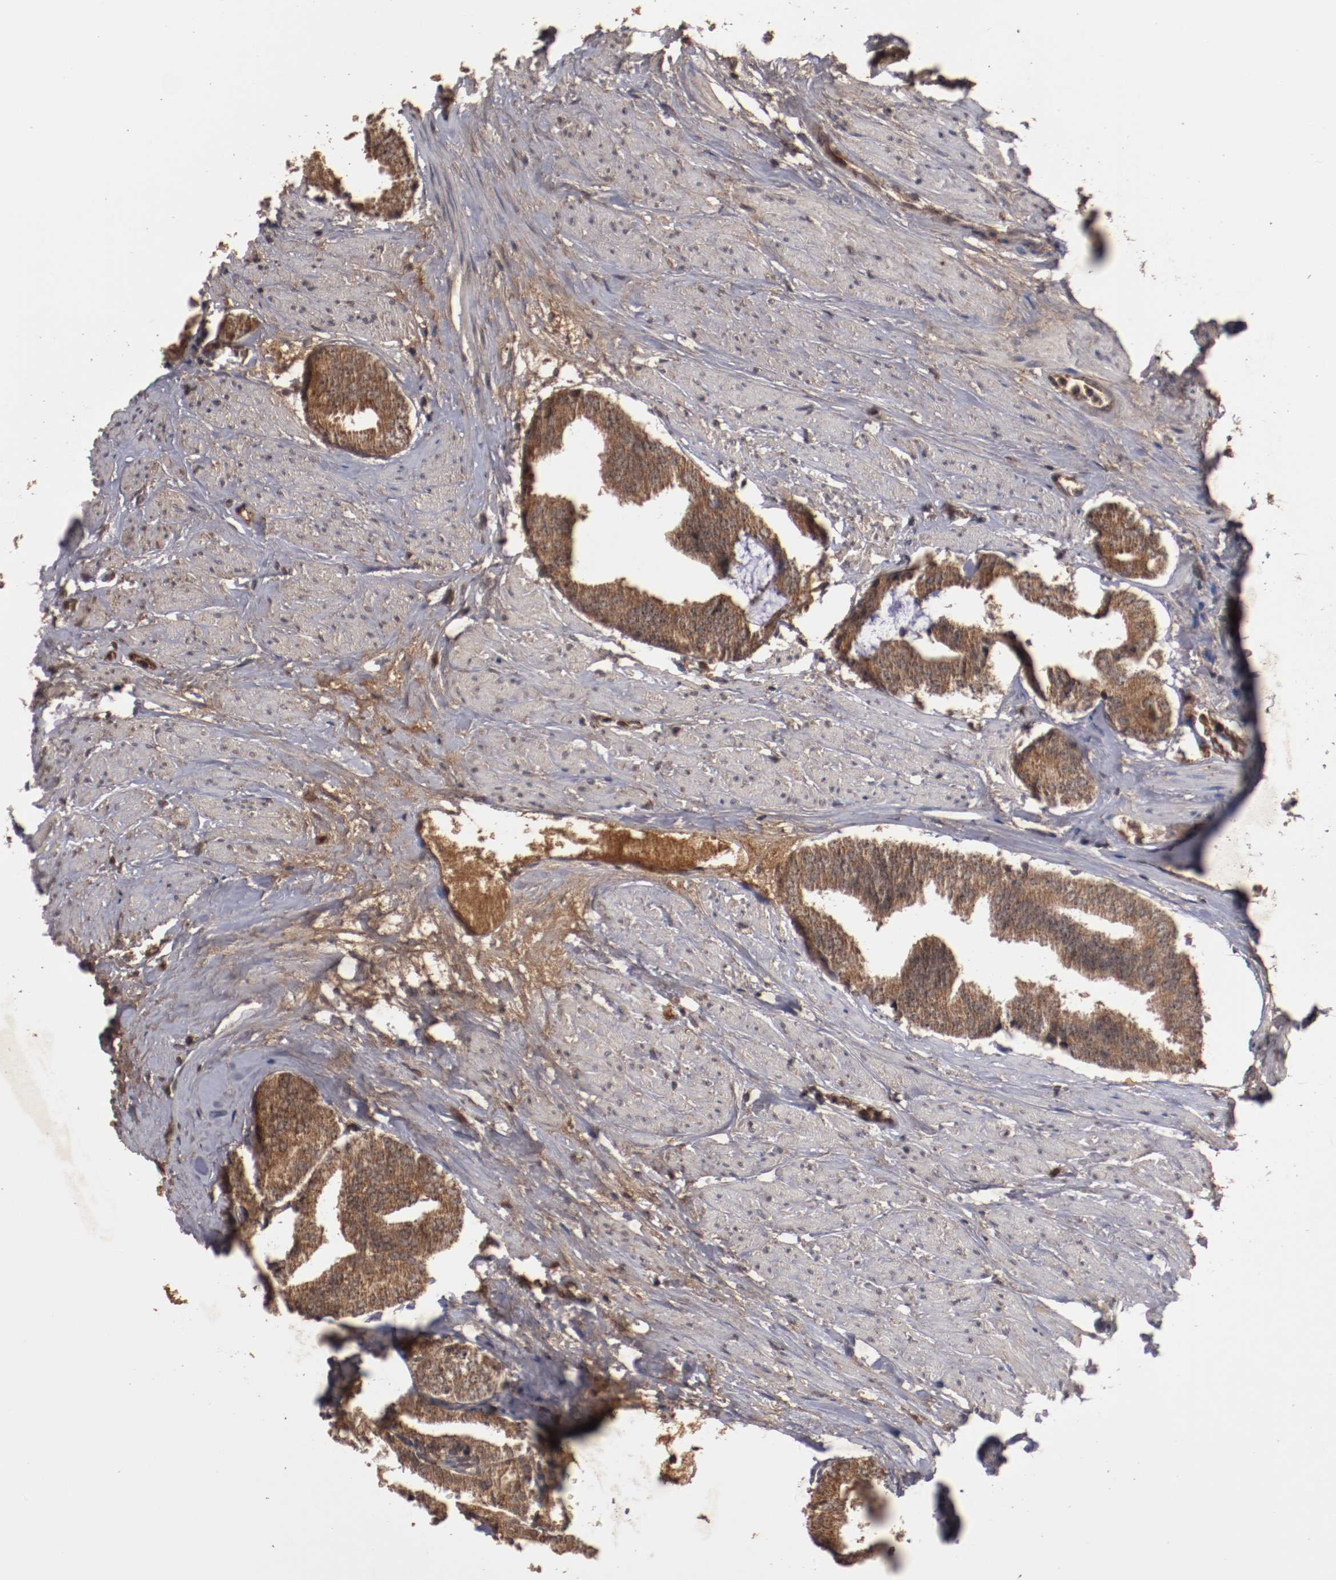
{"staining": {"intensity": "strong", "quantity": ">75%", "location": "cytoplasmic/membranous"}, "tissue": "prostate cancer", "cell_type": "Tumor cells", "image_type": "cancer", "snomed": [{"axis": "morphology", "description": "Adenocarcinoma, Medium grade"}, {"axis": "topography", "description": "Prostate"}], "caption": "Immunohistochemistry of human prostate cancer reveals high levels of strong cytoplasmic/membranous expression in about >75% of tumor cells.", "gene": "TENM1", "patient": {"sex": "male", "age": 79}}